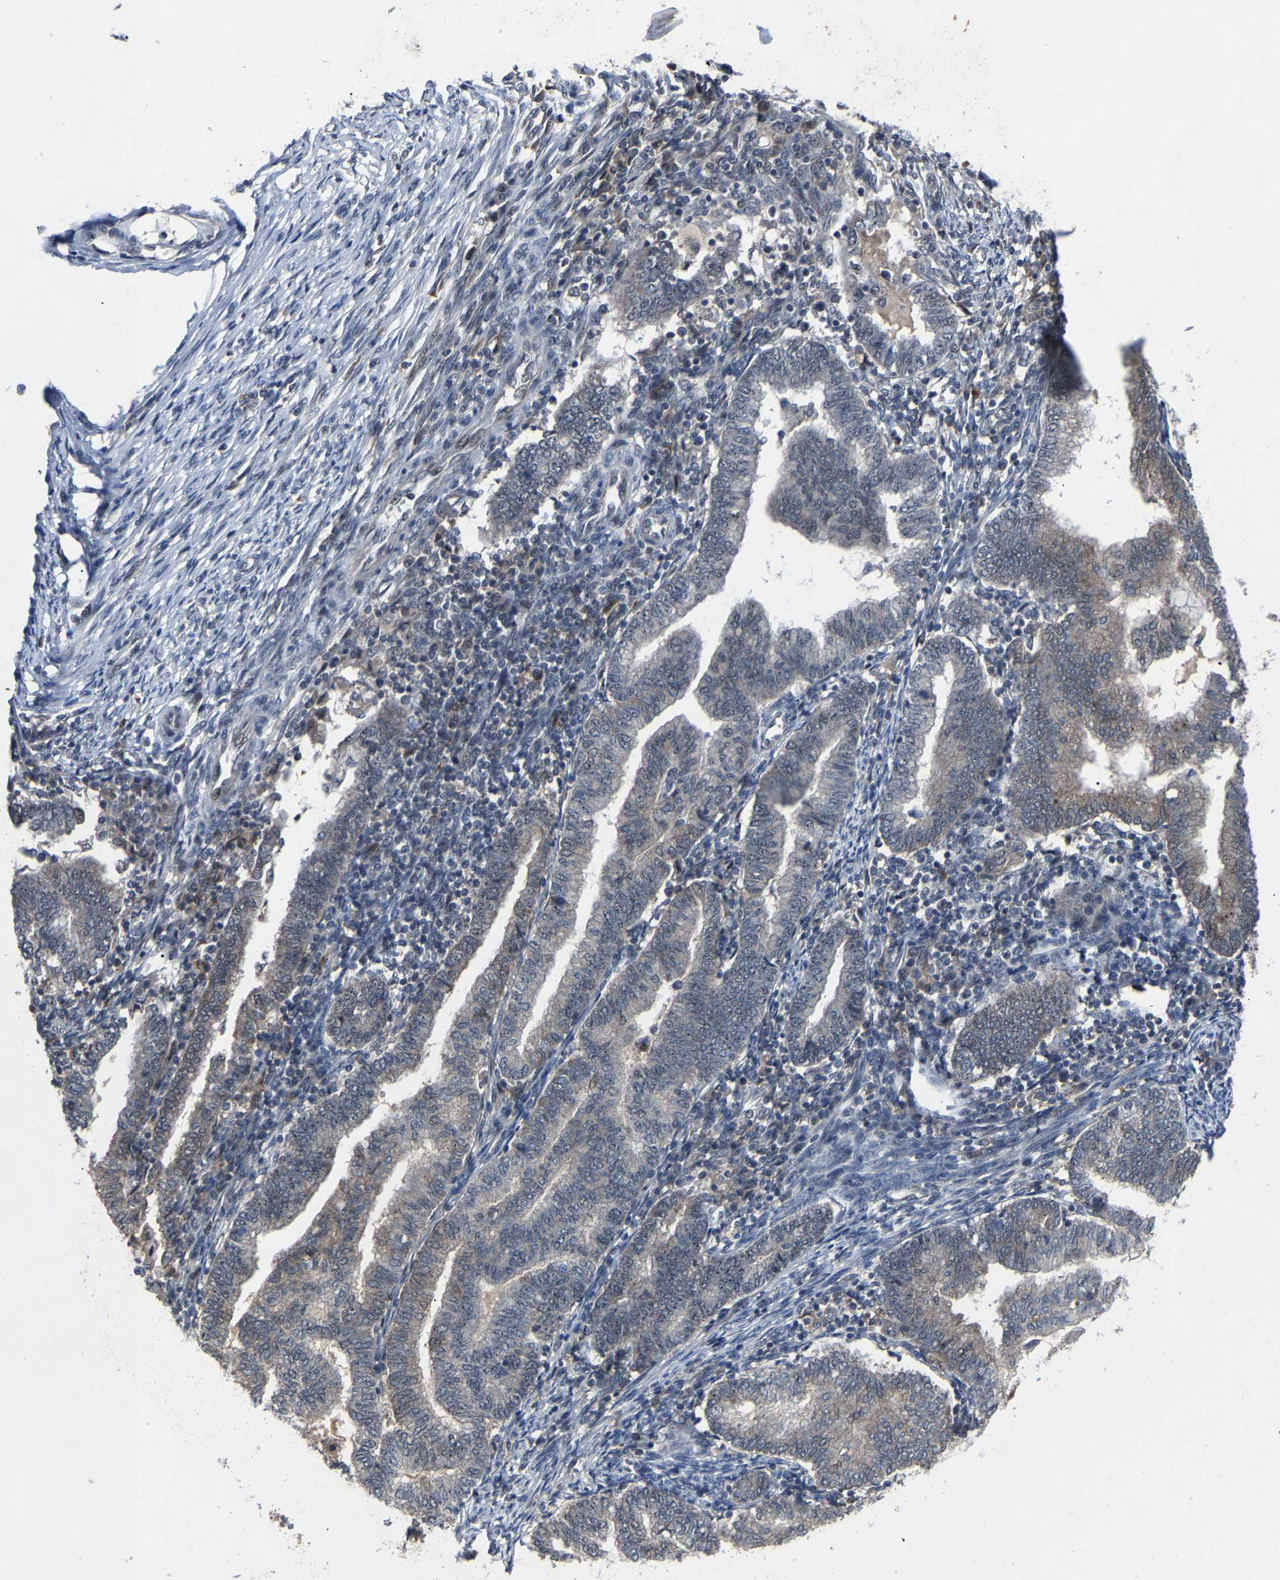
{"staining": {"intensity": "negative", "quantity": "none", "location": "none"}, "tissue": "endometrial cancer", "cell_type": "Tumor cells", "image_type": "cancer", "snomed": [{"axis": "morphology", "description": "Polyp, NOS"}, {"axis": "morphology", "description": "Adenocarcinoma, NOS"}, {"axis": "morphology", "description": "Adenoma, NOS"}, {"axis": "topography", "description": "Endometrium"}], "caption": "Immunohistochemistry image of neoplastic tissue: human adenocarcinoma (endometrial) stained with DAB (3,3'-diaminobenzidine) shows no significant protein staining in tumor cells.", "gene": "LSM8", "patient": {"sex": "female", "age": 79}}